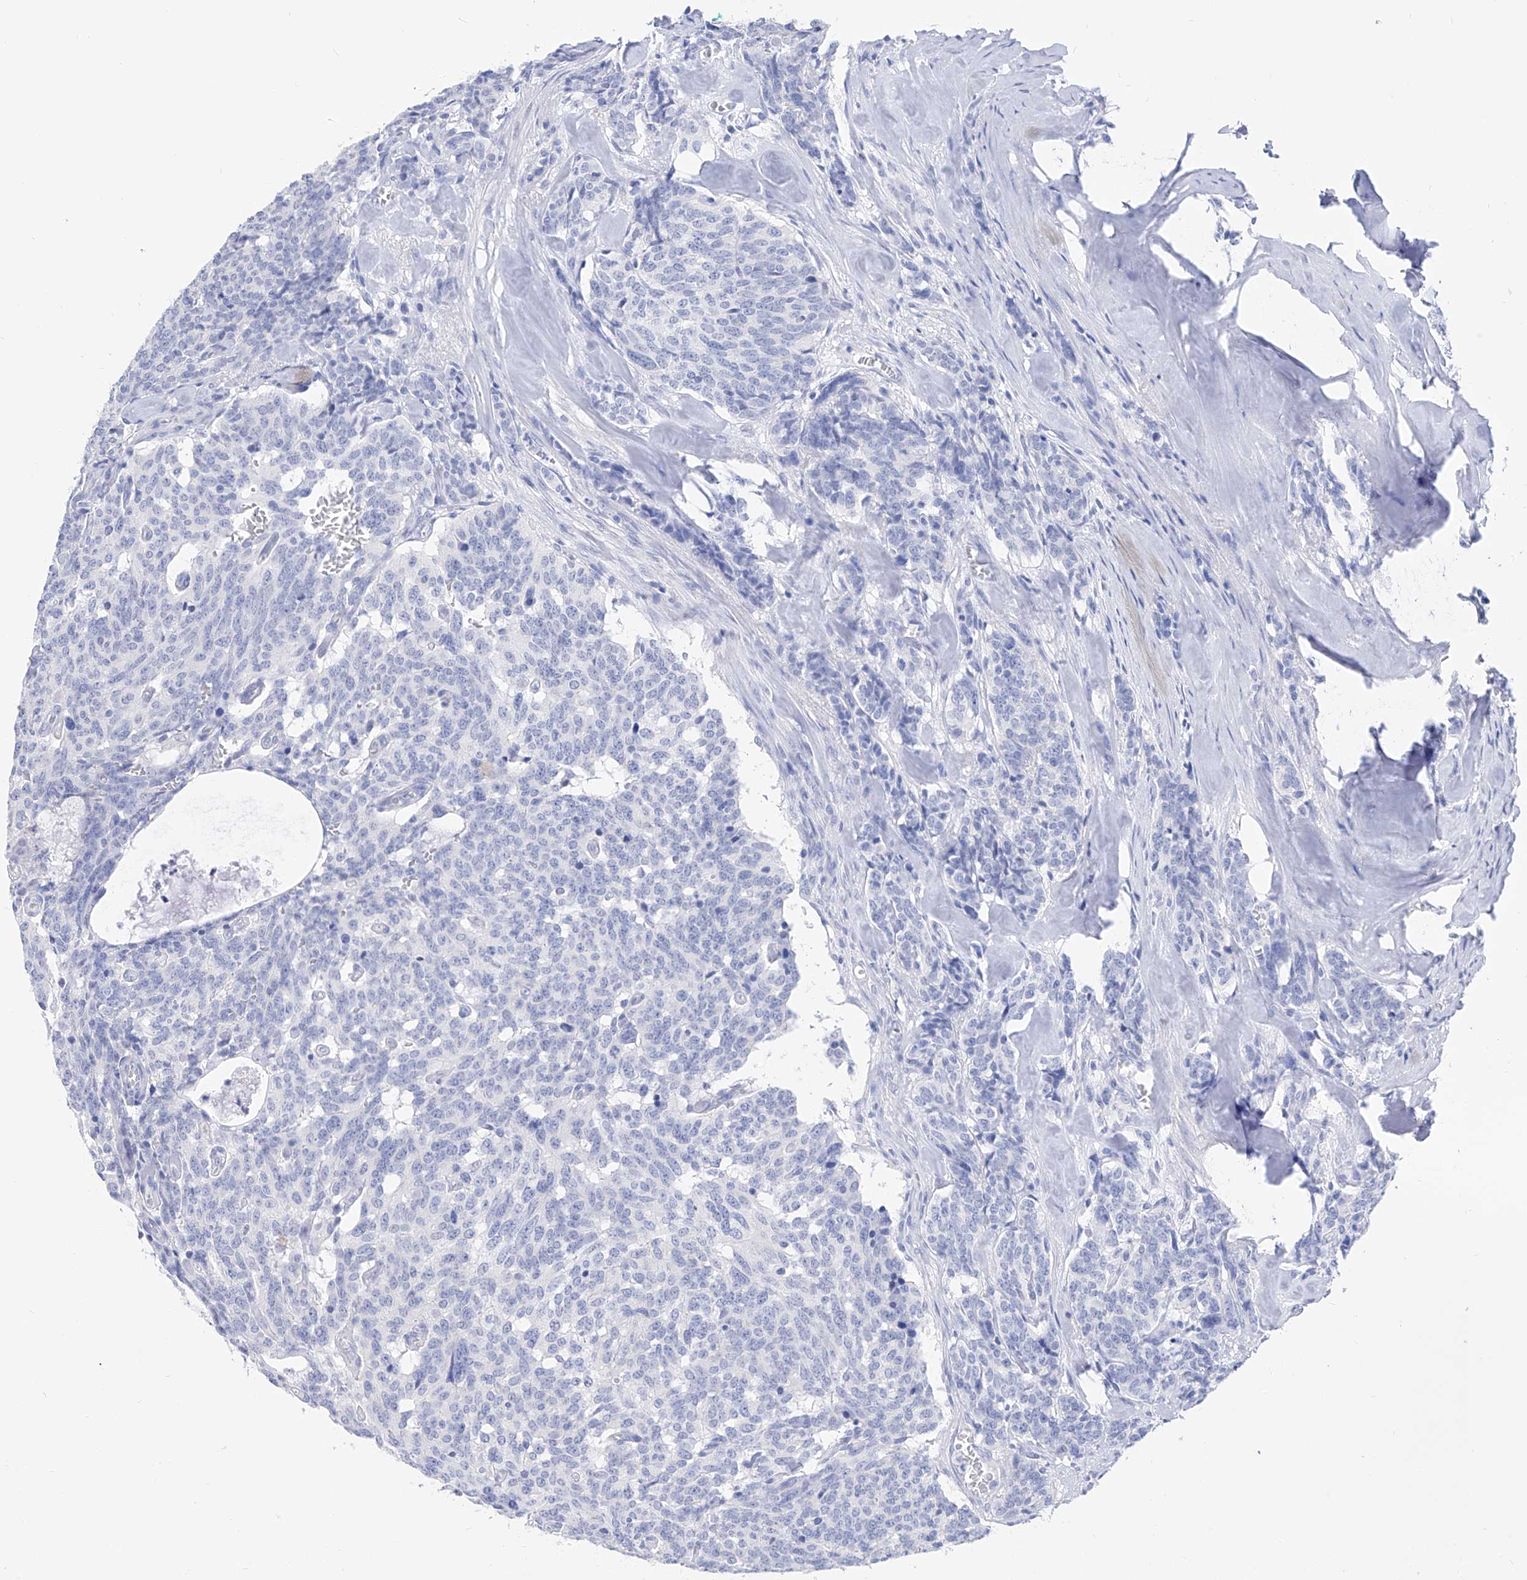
{"staining": {"intensity": "negative", "quantity": "none", "location": "none"}, "tissue": "carcinoid", "cell_type": "Tumor cells", "image_type": "cancer", "snomed": [{"axis": "morphology", "description": "Carcinoid, malignant, NOS"}, {"axis": "topography", "description": "Lung"}], "caption": "Immunohistochemical staining of carcinoid shows no significant staining in tumor cells.", "gene": "FLG", "patient": {"sex": "female", "age": 46}}